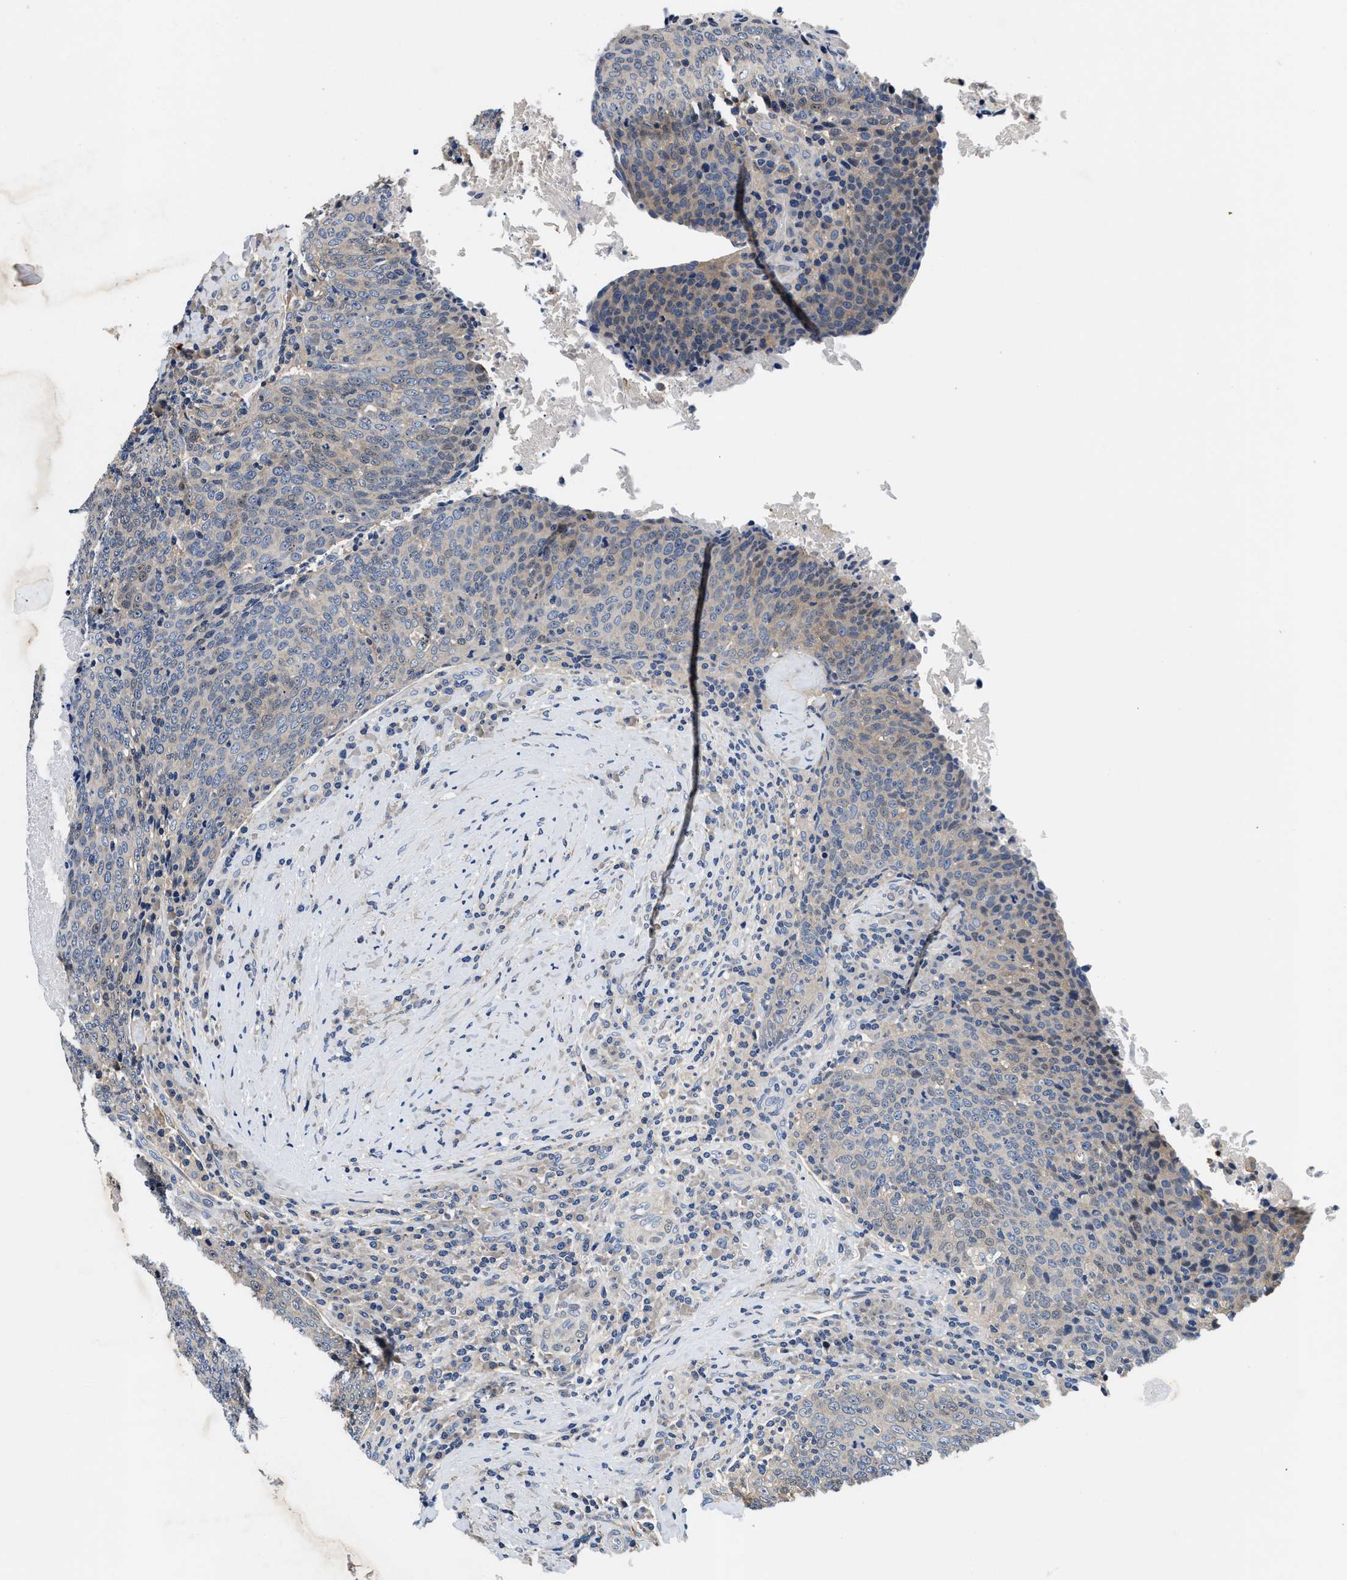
{"staining": {"intensity": "weak", "quantity": "<25%", "location": "cytoplasmic/membranous"}, "tissue": "head and neck cancer", "cell_type": "Tumor cells", "image_type": "cancer", "snomed": [{"axis": "morphology", "description": "Squamous cell carcinoma, NOS"}, {"axis": "morphology", "description": "Squamous cell carcinoma, metastatic, NOS"}, {"axis": "topography", "description": "Lymph node"}, {"axis": "topography", "description": "Head-Neck"}], "caption": "A histopathology image of human metastatic squamous cell carcinoma (head and neck) is negative for staining in tumor cells.", "gene": "ANKIB1", "patient": {"sex": "male", "age": 62}}